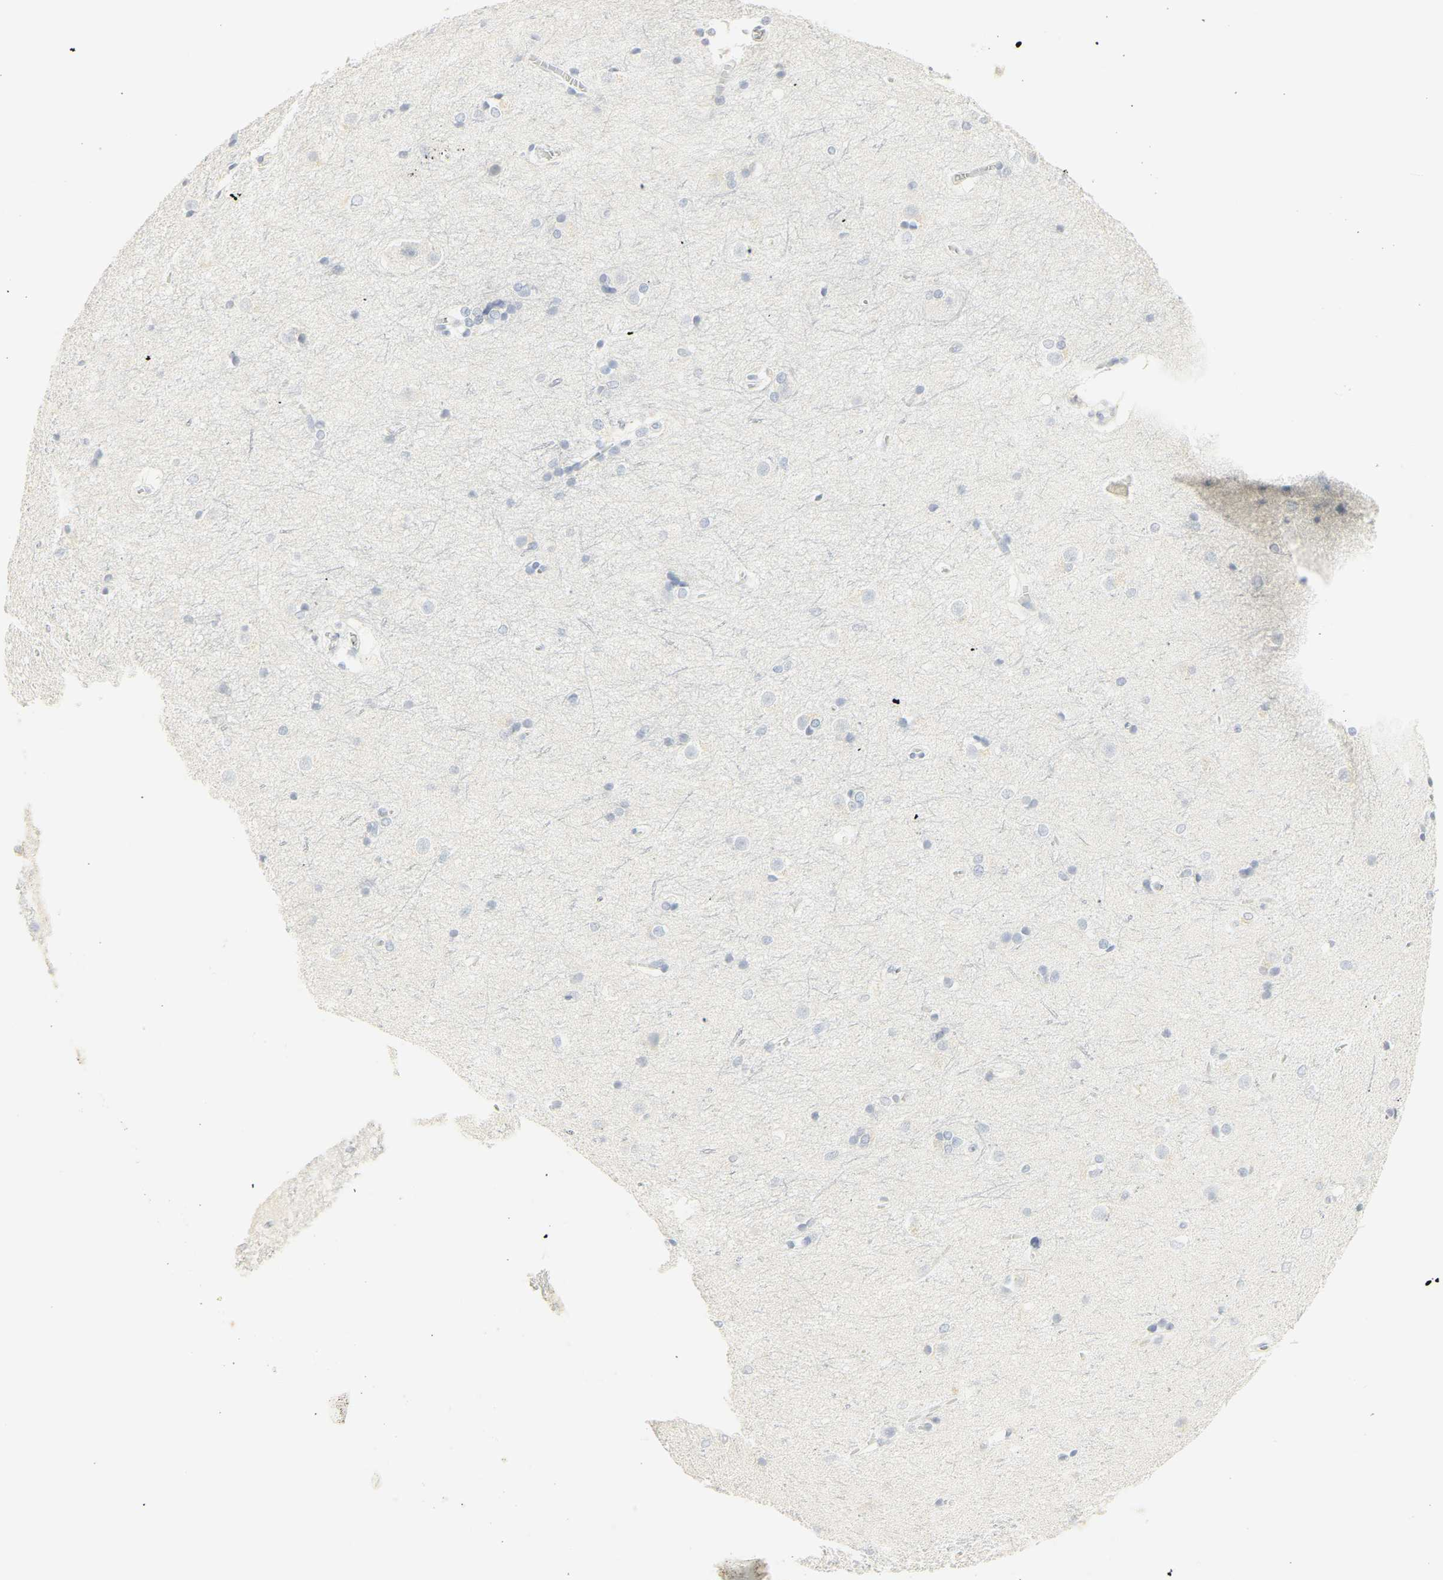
{"staining": {"intensity": "negative", "quantity": "none", "location": "none"}, "tissue": "caudate", "cell_type": "Glial cells", "image_type": "normal", "snomed": [{"axis": "morphology", "description": "Normal tissue, NOS"}, {"axis": "topography", "description": "Lateral ventricle wall"}], "caption": "Immunohistochemistry (IHC) of normal human caudate exhibits no positivity in glial cells. Brightfield microscopy of immunohistochemistry (IHC) stained with DAB (brown) and hematoxylin (blue), captured at high magnification.", "gene": "MPO", "patient": {"sex": "female", "age": 19}}